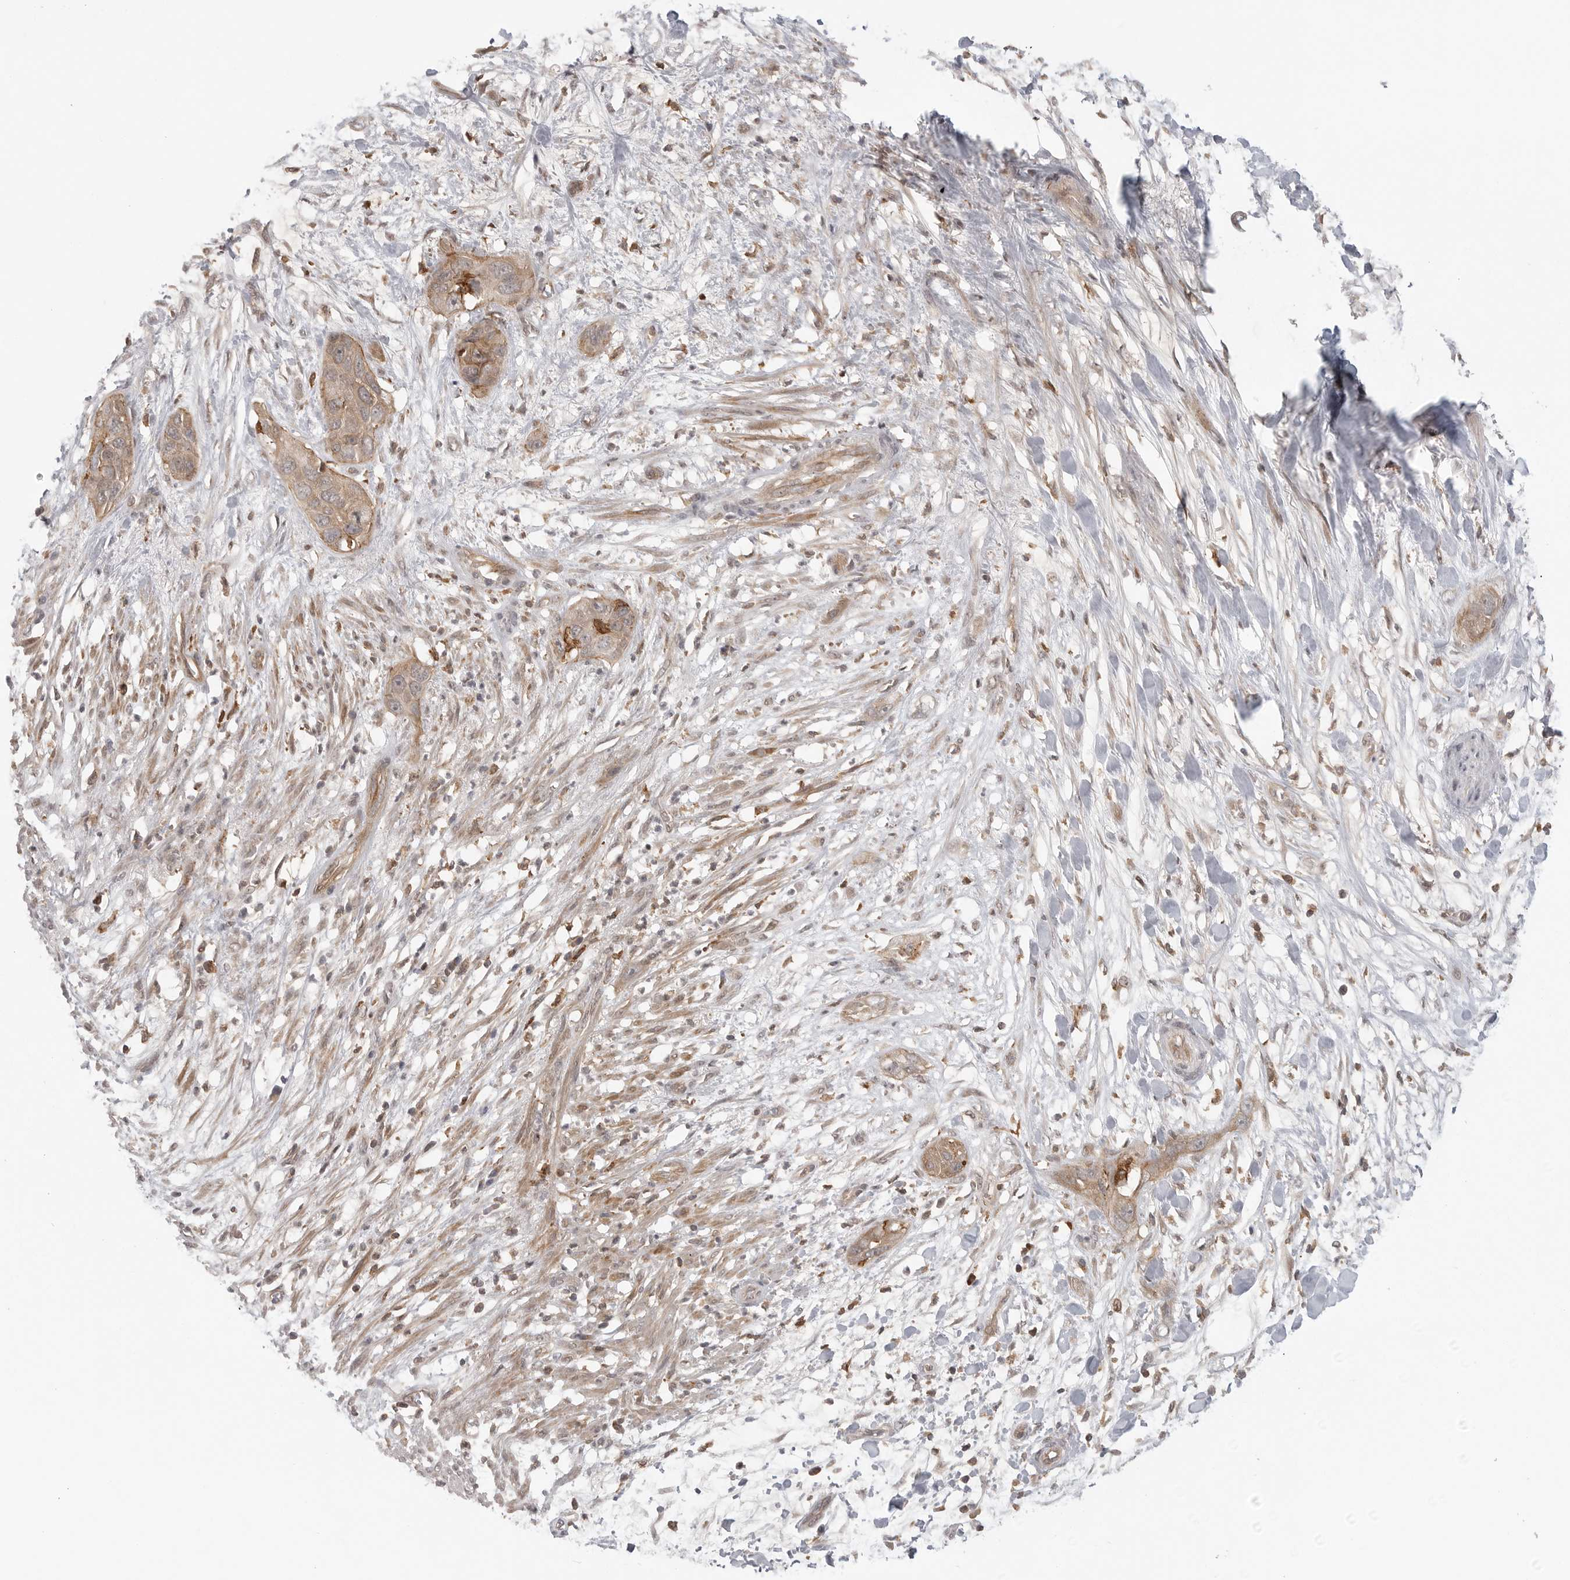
{"staining": {"intensity": "moderate", "quantity": ">75%", "location": "cytoplasmic/membranous"}, "tissue": "pancreatic cancer", "cell_type": "Tumor cells", "image_type": "cancer", "snomed": [{"axis": "morphology", "description": "Adenocarcinoma, NOS"}, {"axis": "topography", "description": "Pancreas"}], "caption": "High-power microscopy captured an IHC photomicrograph of pancreatic cancer (adenocarcinoma), revealing moderate cytoplasmic/membranous positivity in approximately >75% of tumor cells.", "gene": "DBNL", "patient": {"sex": "female", "age": 60}}